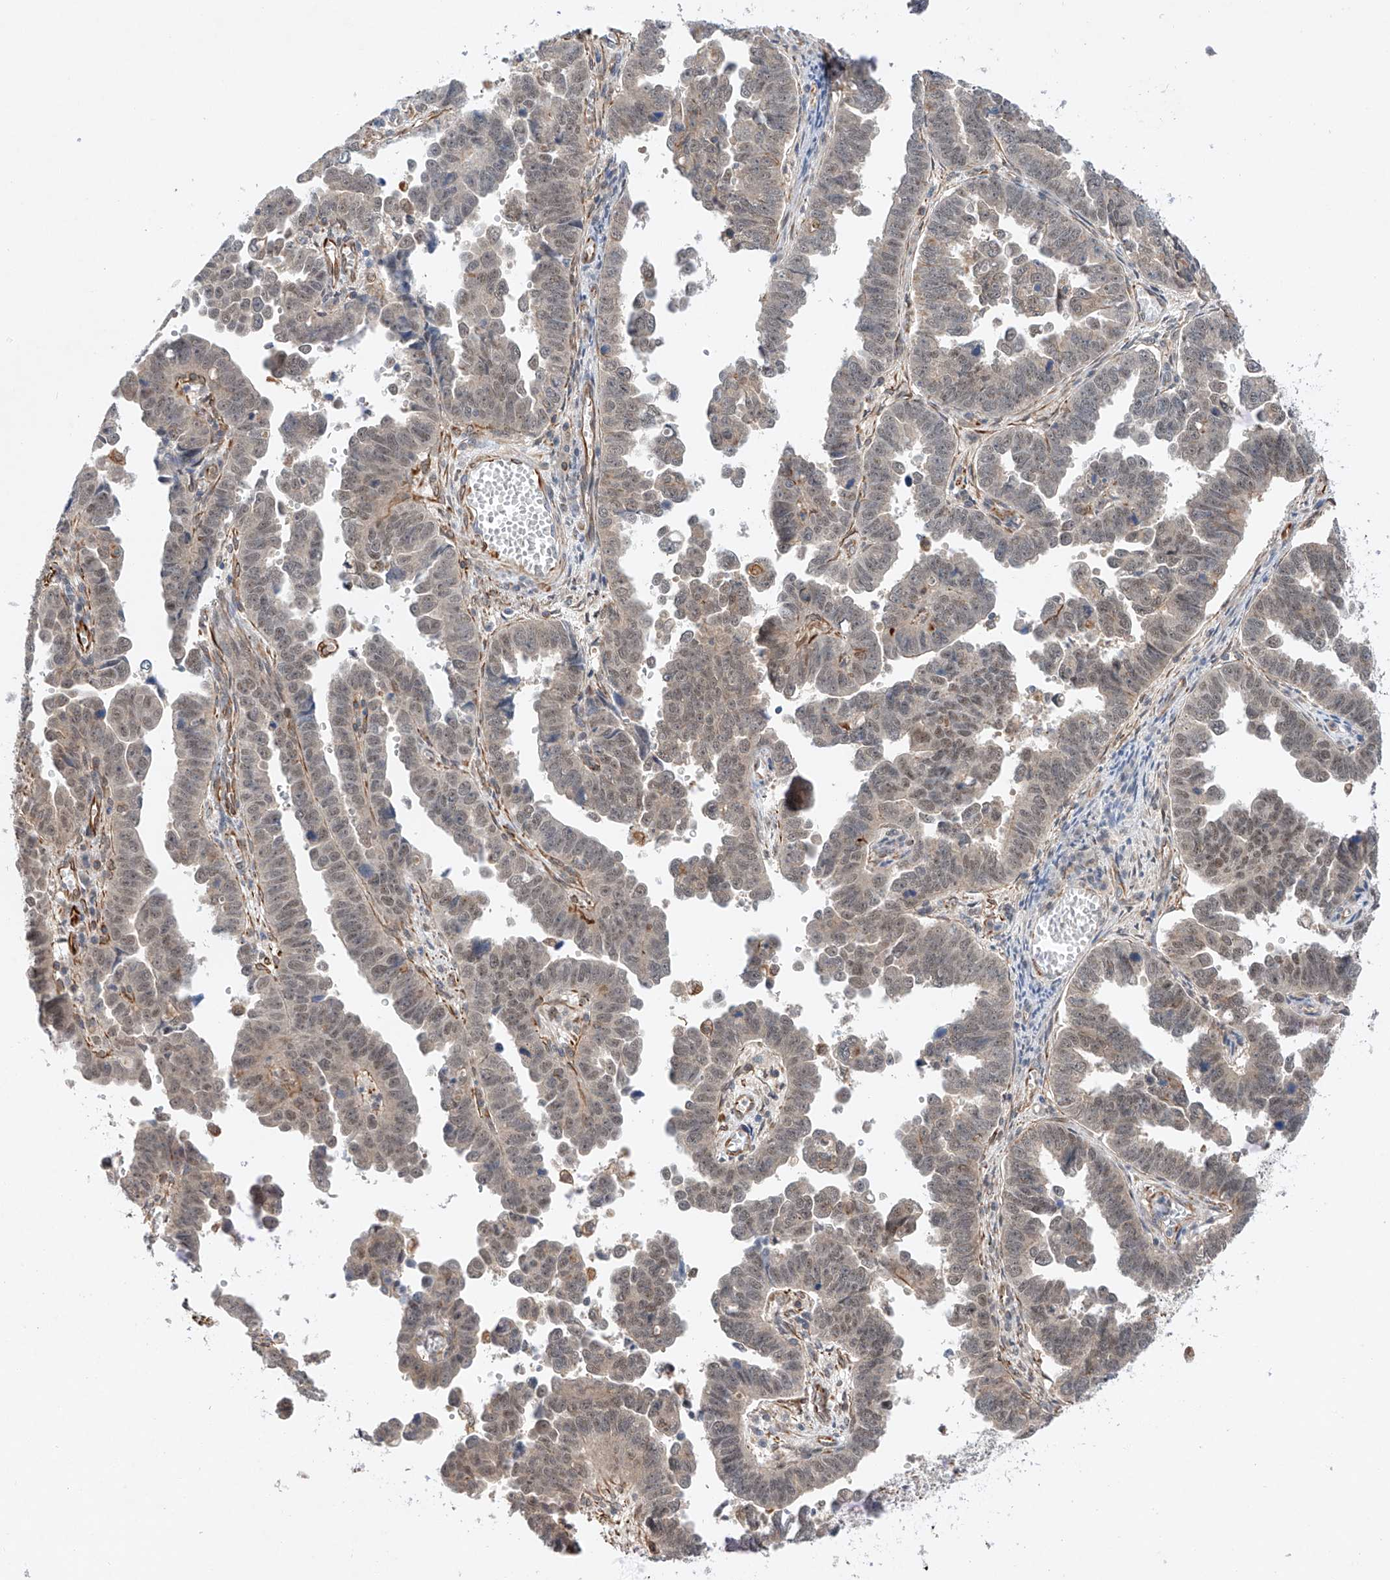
{"staining": {"intensity": "weak", "quantity": "25%-75%", "location": "nuclear"}, "tissue": "endometrial cancer", "cell_type": "Tumor cells", "image_type": "cancer", "snomed": [{"axis": "morphology", "description": "Adenocarcinoma, NOS"}, {"axis": "topography", "description": "Endometrium"}], "caption": "DAB (3,3'-diaminobenzidine) immunohistochemical staining of human endometrial cancer reveals weak nuclear protein expression in approximately 25%-75% of tumor cells.", "gene": "AMD1", "patient": {"sex": "female", "age": 75}}